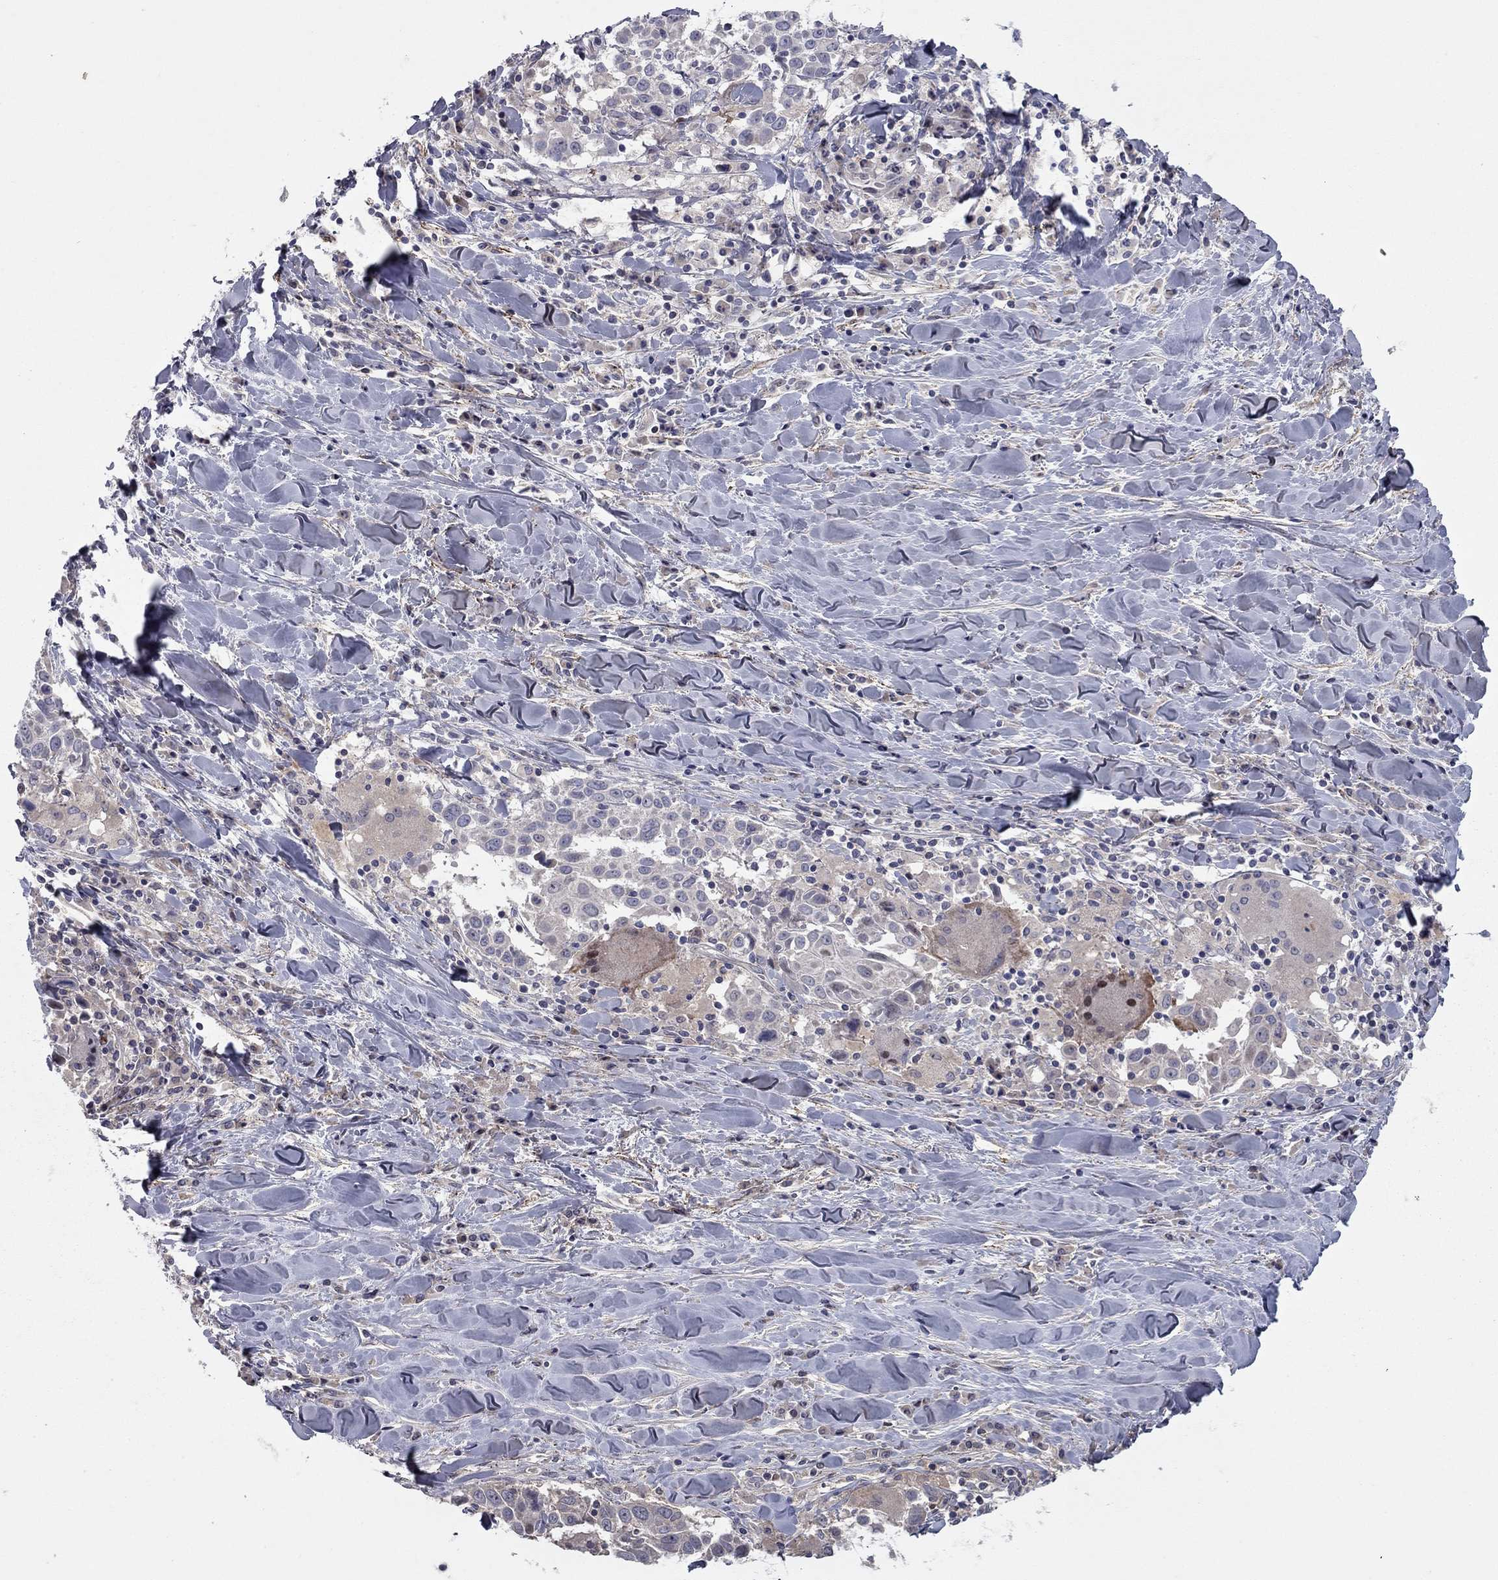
{"staining": {"intensity": "negative", "quantity": "none", "location": "none"}, "tissue": "lung cancer", "cell_type": "Tumor cells", "image_type": "cancer", "snomed": [{"axis": "morphology", "description": "Squamous cell carcinoma, NOS"}, {"axis": "topography", "description": "Lung"}], "caption": "High magnification brightfield microscopy of lung cancer stained with DAB (brown) and counterstained with hematoxylin (blue): tumor cells show no significant staining.", "gene": "DUSP7", "patient": {"sex": "male", "age": 57}}